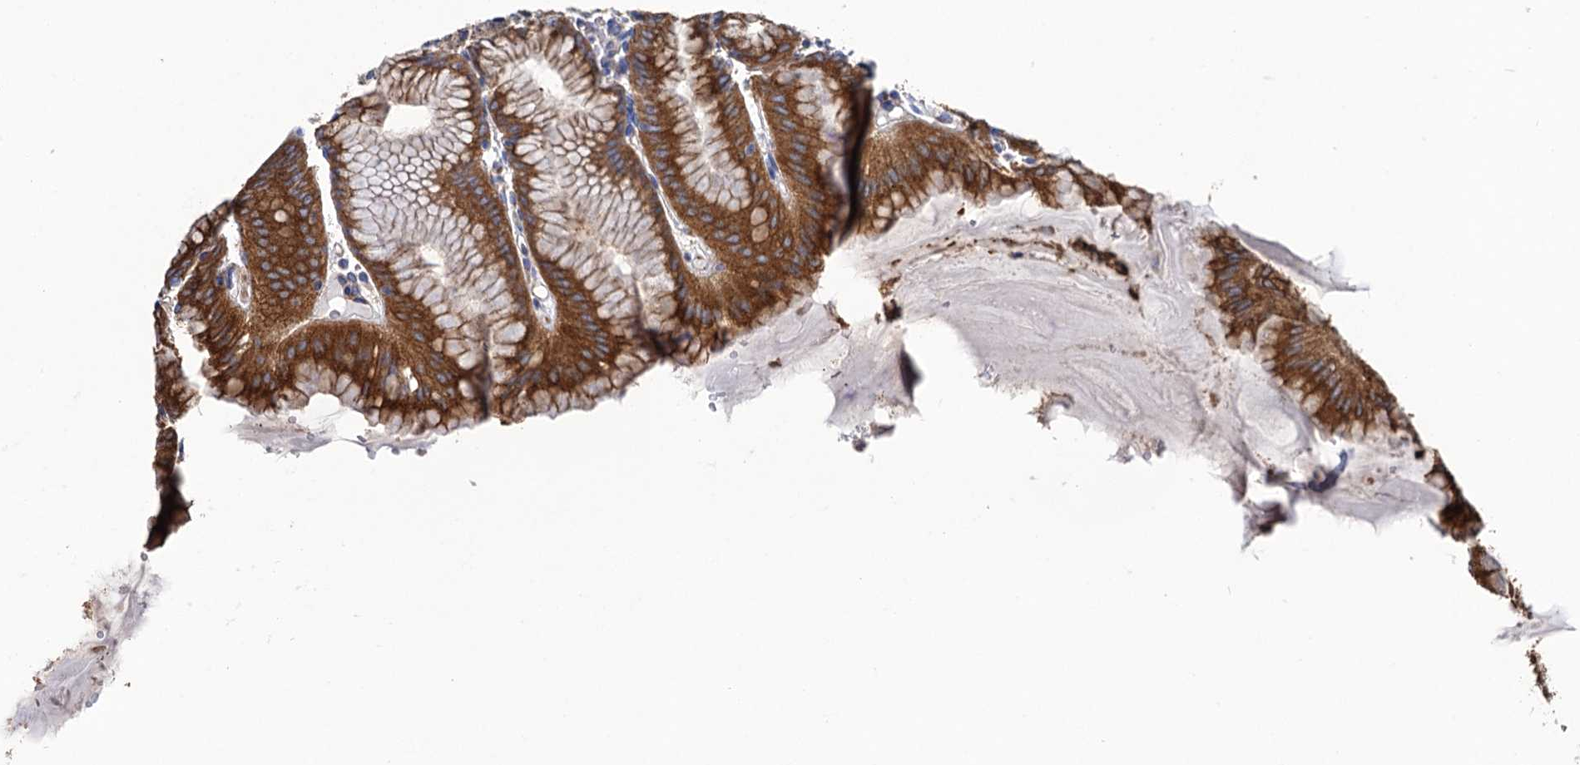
{"staining": {"intensity": "moderate", "quantity": ">75%", "location": "cytoplasmic/membranous"}, "tissue": "stomach", "cell_type": "Glandular cells", "image_type": "normal", "snomed": [{"axis": "morphology", "description": "Normal tissue, NOS"}, {"axis": "topography", "description": "Stomach, lower"}], "caption": "Protein expression analysis of unremarkable human stomach reveals moderate cytoplasmic/membranous expression in approximately >75% of glandular cells.", "gene": "DYDC1", "patient": {"sex": "male", "age": 71}}